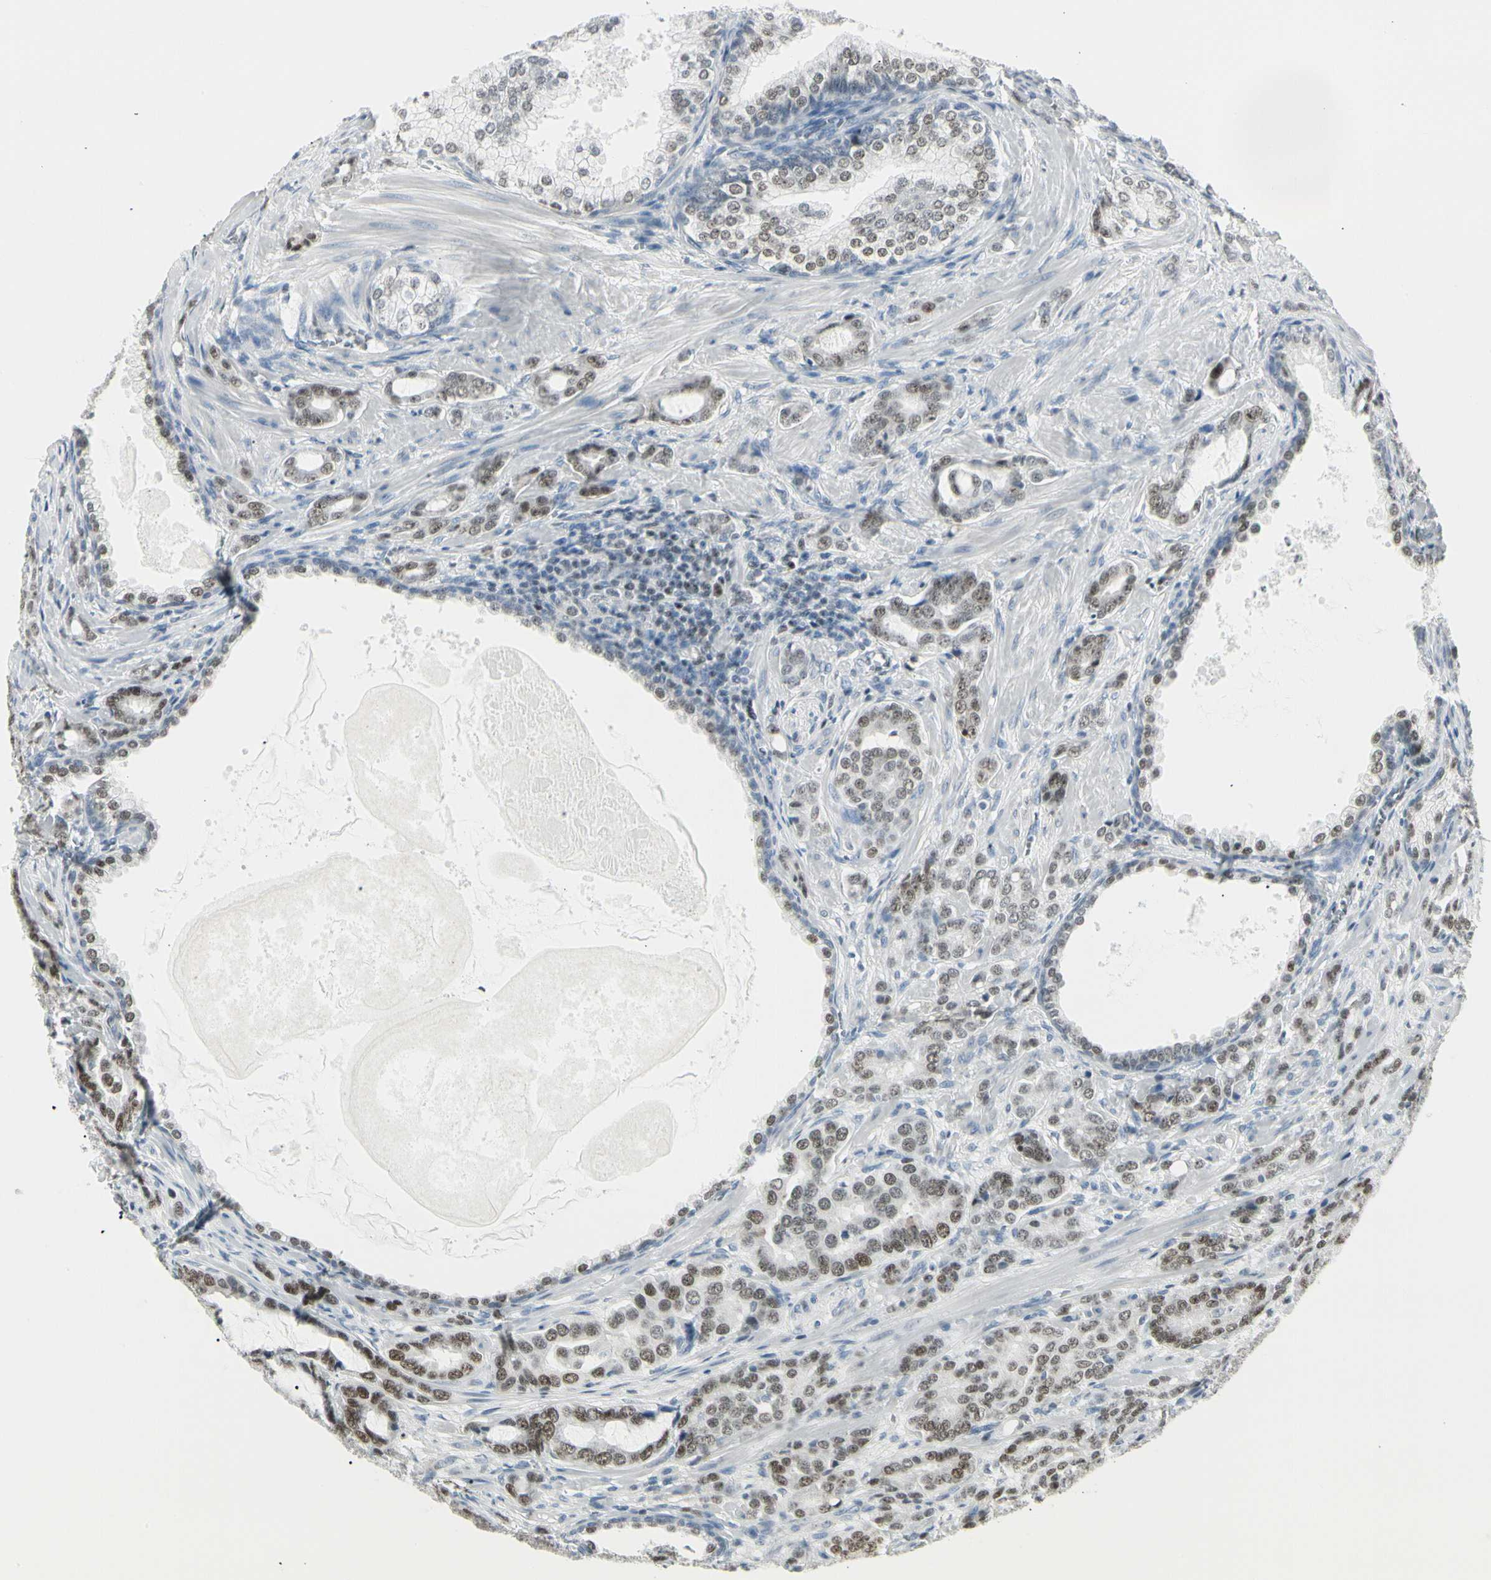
{"staining": {"intensity": "strong", "quantity": ">75%", "location": "nuclear"}, "tissue": "prostate cancer", "cell_type": "Tumor cells", "image_type": "cancer", "snomed": [{"axis": "morphology", "description": "Adenocarcinoma, High grade"}, {"axis": "topography", "description": "Prostate"}], "caption": "IHC of human high-grade adenocarcinoma (prostate) reveals high levels of strong nuclear positivity in about >75% of tumor cells. Immunohistochemistry stains the protein in brown and the nuclei are stained blue.", "gene": "ZBTB7B", "patient": {"sex": "male", "age": 64}}